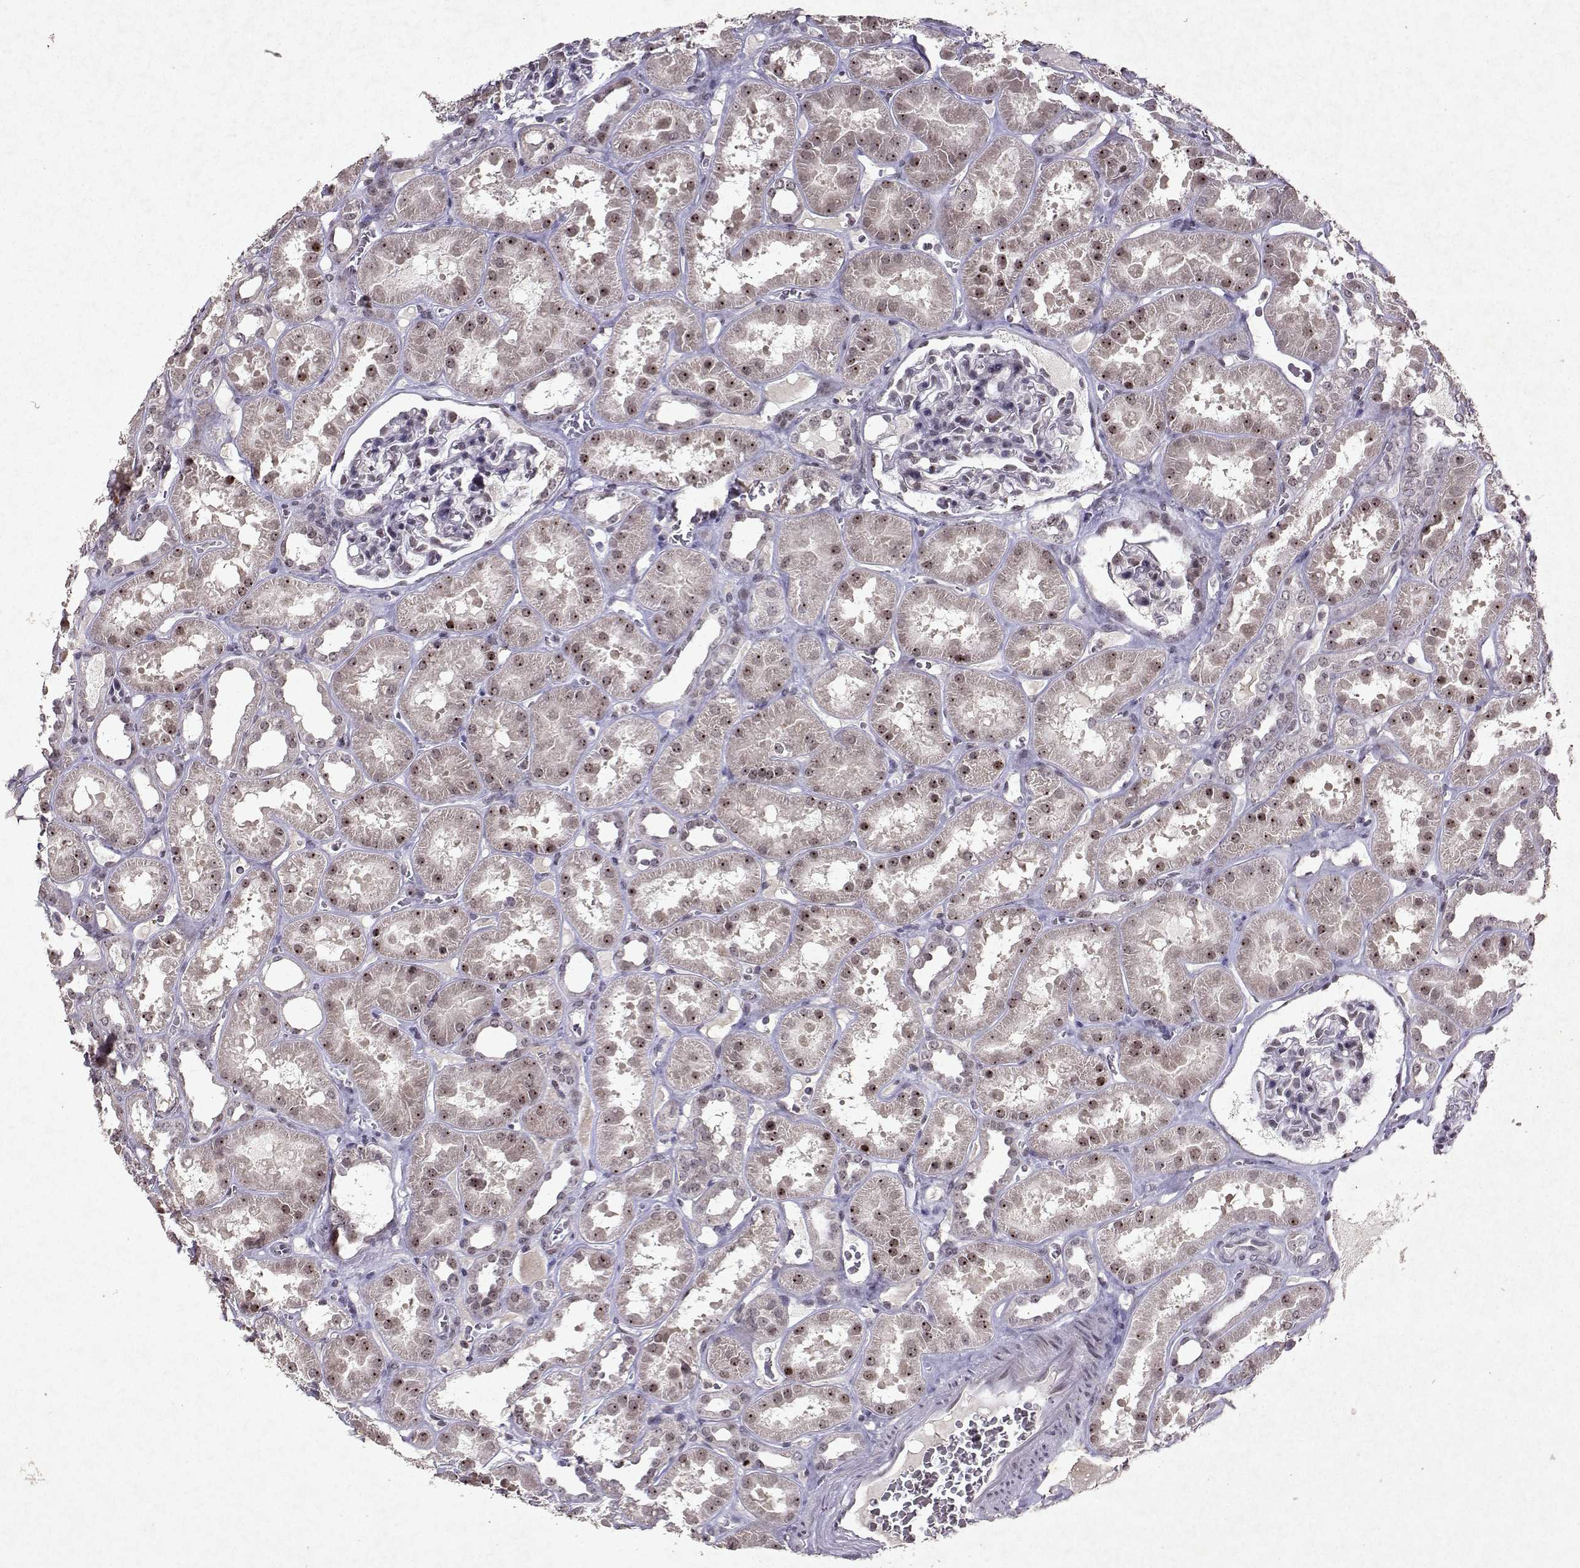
{"staining": {"intensity": "negative", "quantity": "none", "location": "none"}, "tissue": "kidney", "cell_type": "Cells in glomeruli", "image_type": "normal", "snomed": [{"axis": "morphology", "description": "Normal tissue, NOS"}, {"axis": "topography", "description": "Kidney"}], "caption": "IHC histopathology image of normal kidney: kidney stained with DAB demonstrates no significant protein expression in cells in glomeruli.", "gene": "DDX56", "patient": {"sex": "female", "age": 41}}